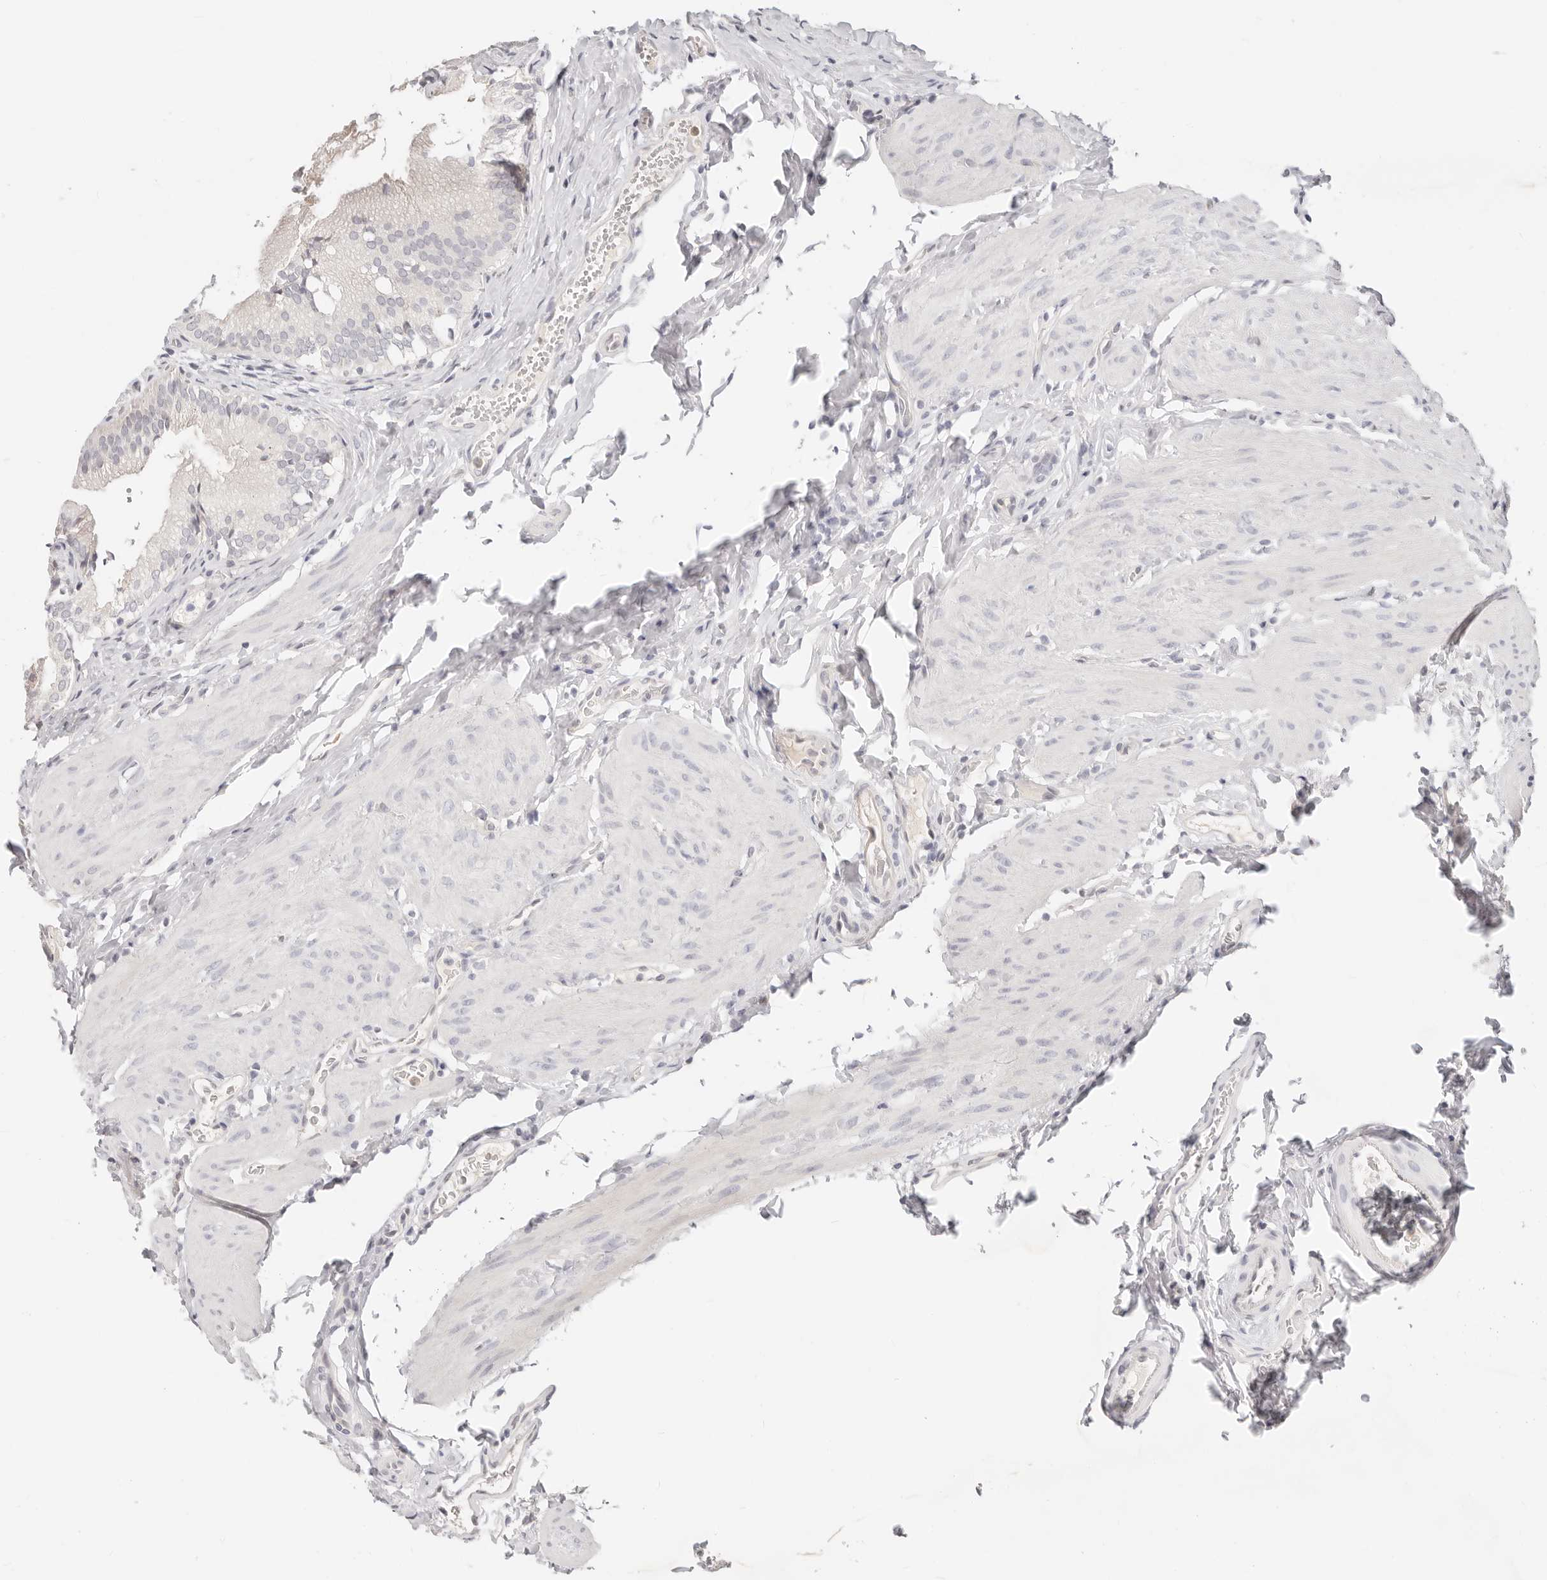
{"staining": {"intensity": "negative", "quantity": "none", "location": "none"}, "tissue": "gallbladder", "cell_type": "Glandular cells", "image_type": "normal", "snomed": [{"axis": "morphology", "description": "Normal tissue, NOS"}, {"axis": "topography", "description": "Gallbladder"}], "caption": "The histopathology image demonstrates no staining of glandular cells in benign gallbladder. (Stains: DAB immunohistochemistry with hematoxylin counter stain, Microscopy: brightfield microscopy at high magnification).", "gene": "ASCL1", "patient": {"sex": "female", "age": 30}}